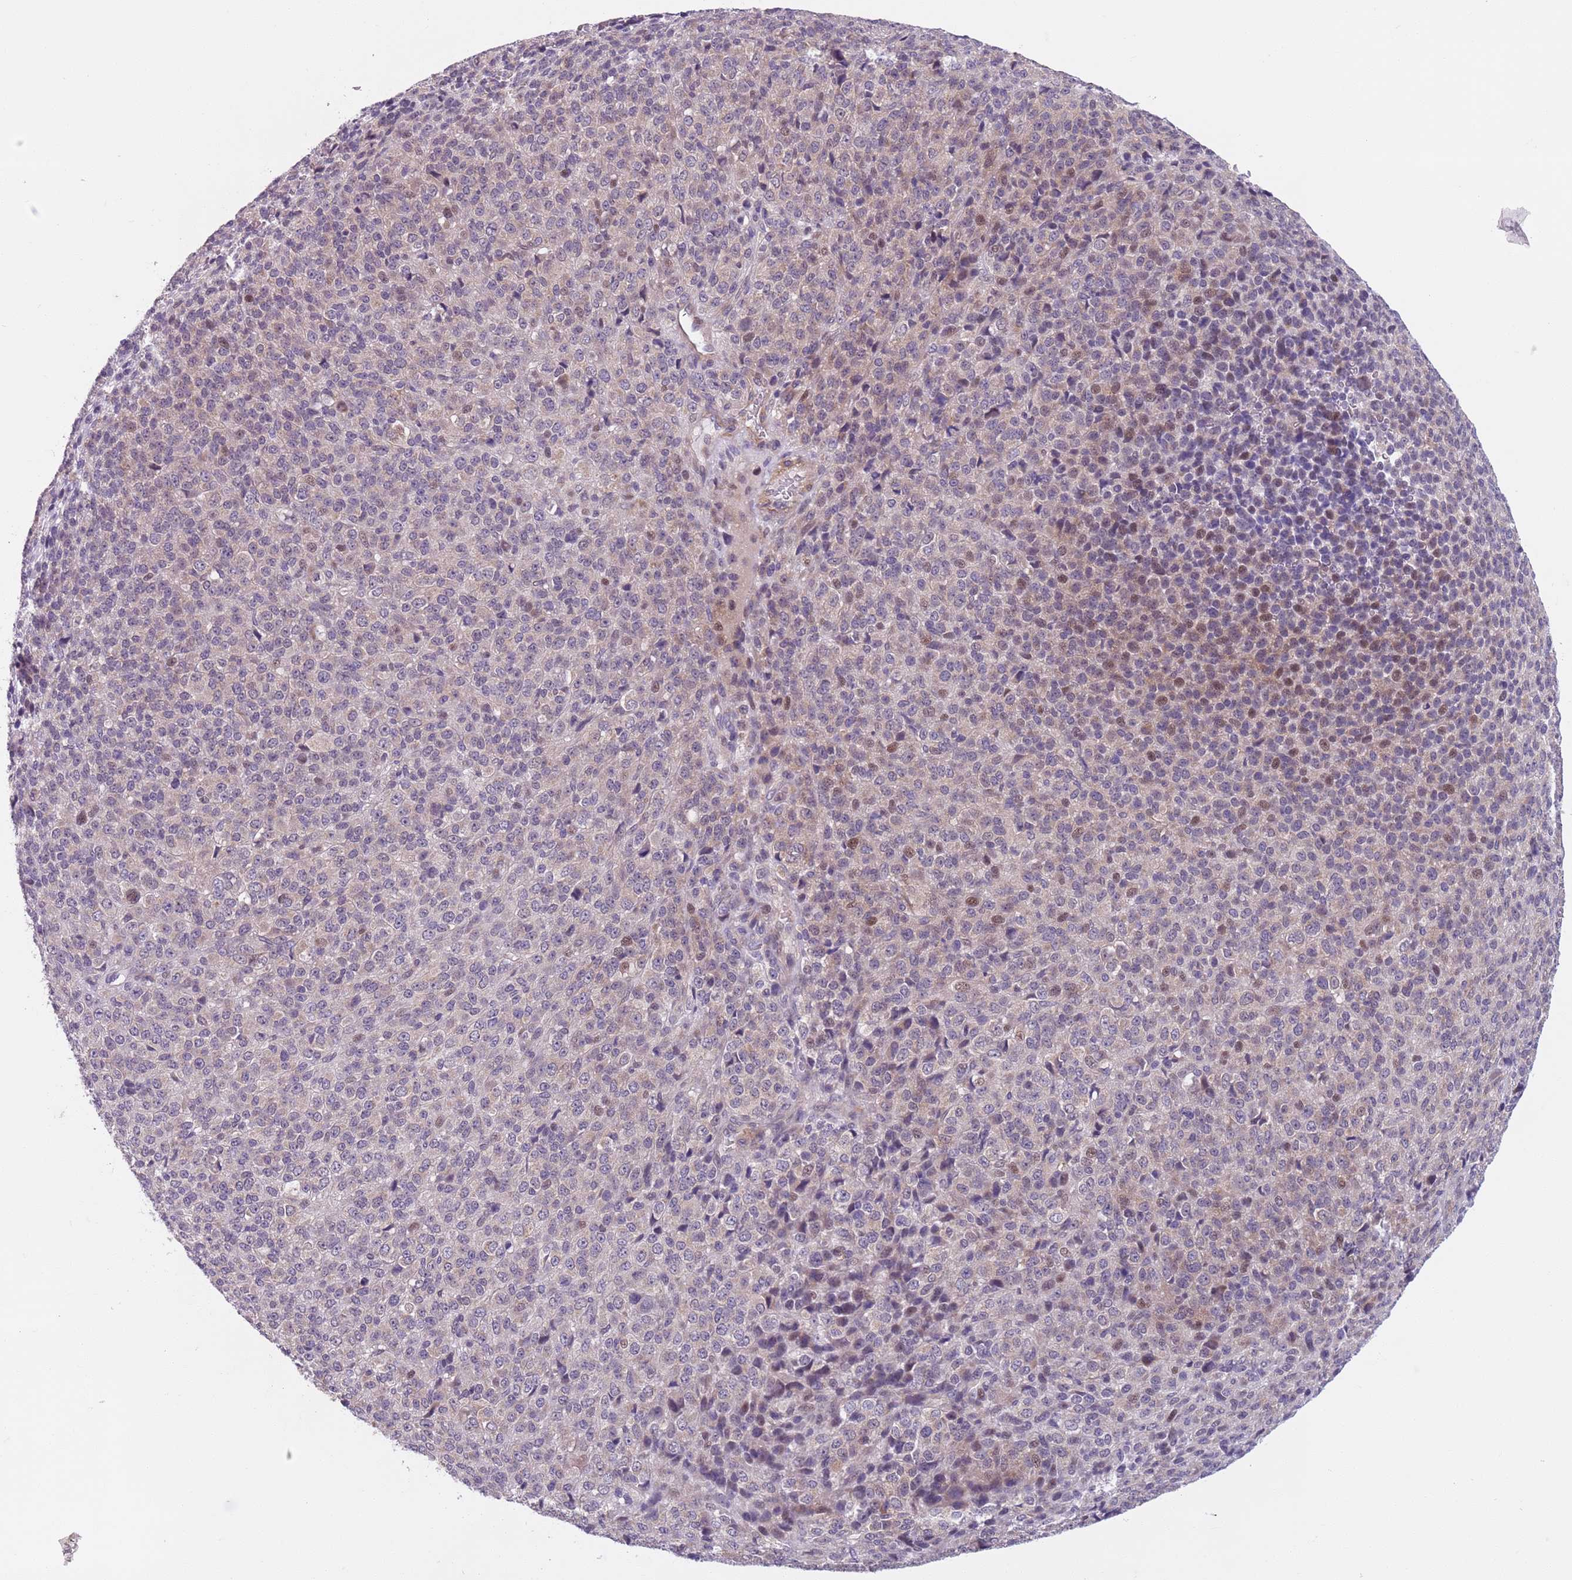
{"staining": {"intensity": "moderate", "quantity": "<25%", "location": "nuclear"}, "tissue": "melanoma", "cell_type": "Tumor cells", "image_type": "cancer", "snomed": [{"axis": "morphology", "description": "Malignant melanoma, Metastatic site"}, {"axis": "topography", "description": "Brain"}], "caption": "Melanoma stained for a protein exhibits moderate nuclear positivity in tumor cells.", "gene": "JAML", "patient": {"sex": "female", "age": 56}}